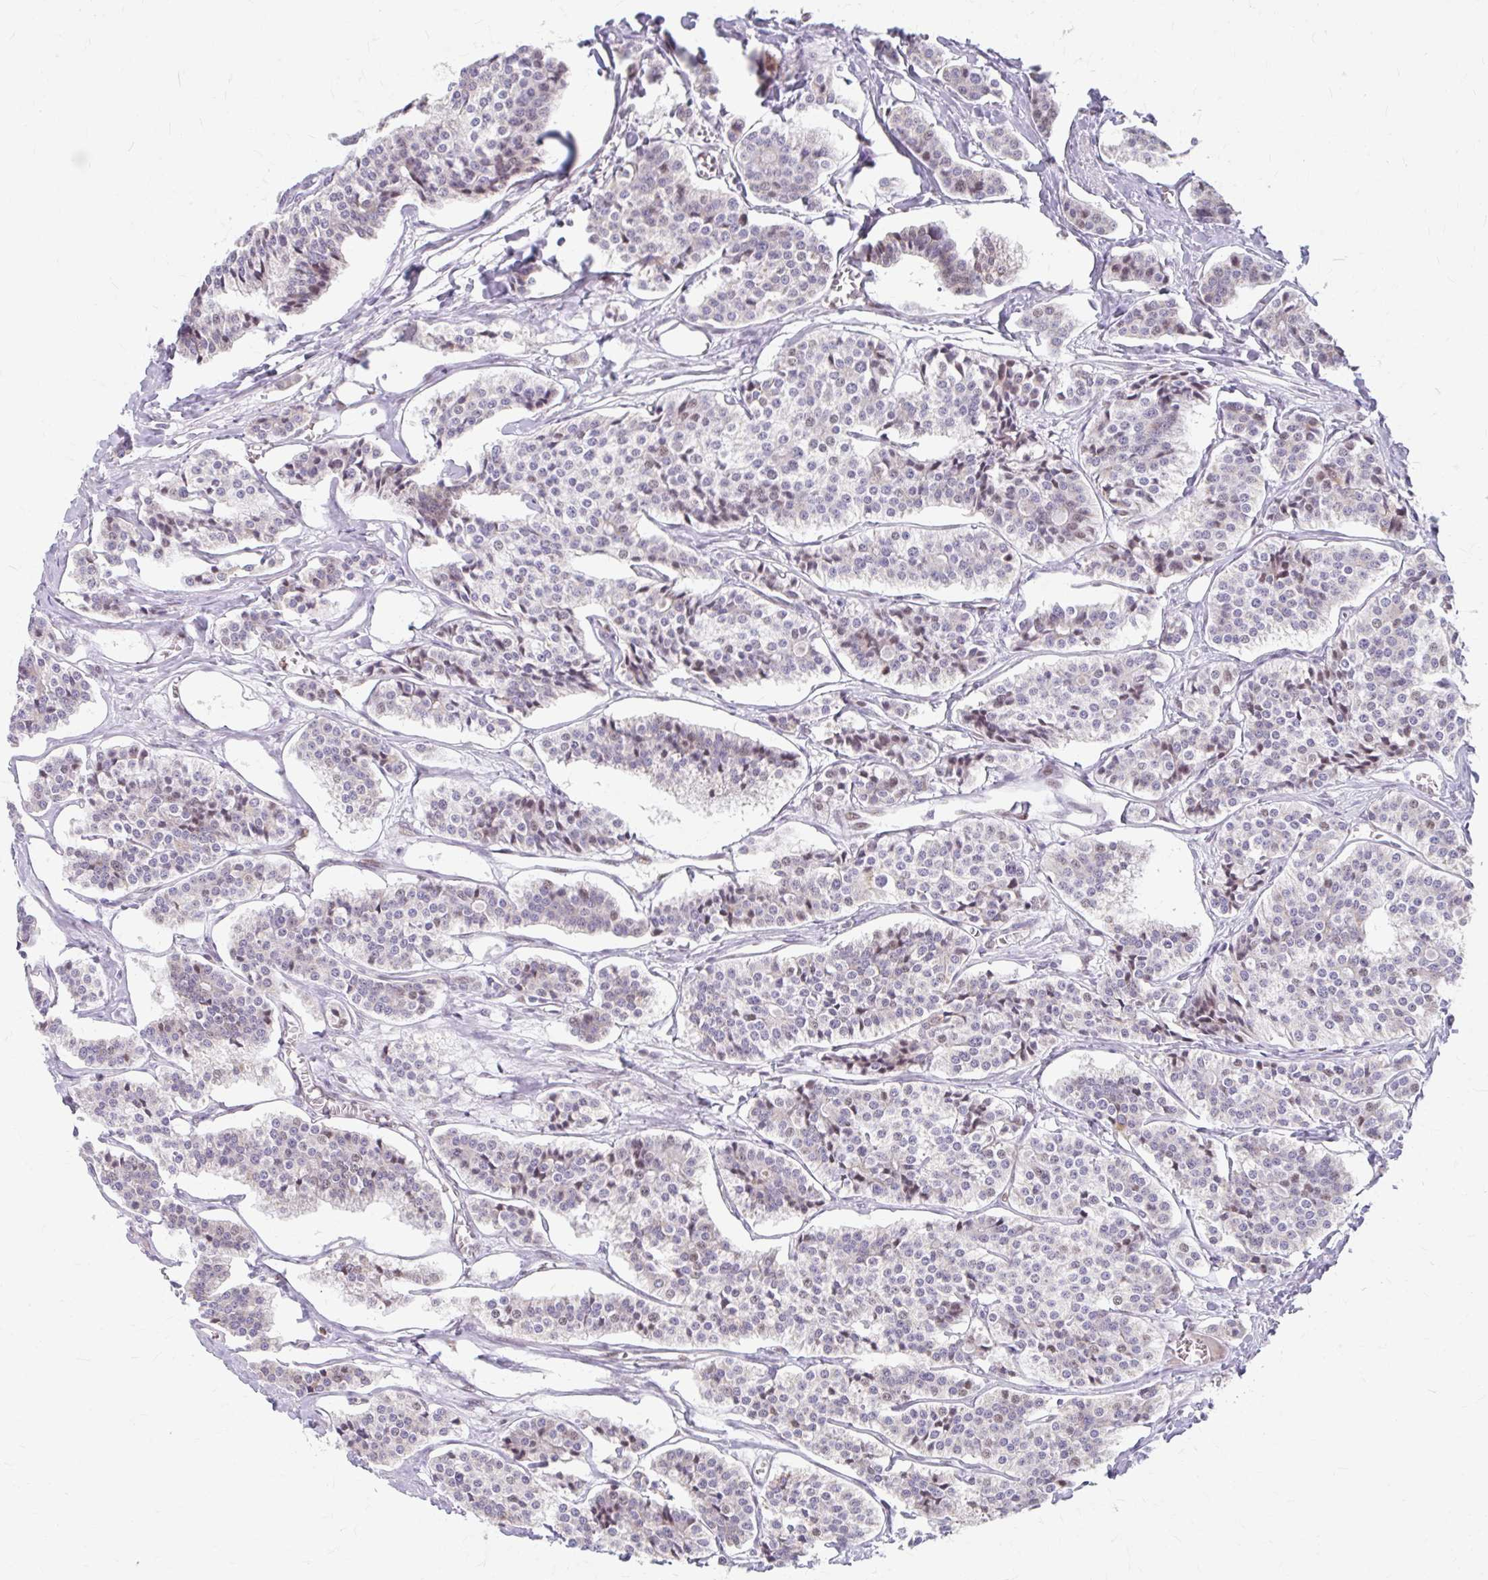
{"staining": {"intensity": "weak", "quantity": "<25%", "location": "nuclear"}, "tissue": "carcinoid", "cell_type": "Tumor cells", "image_type": "cancer", "snomed": [{"axis": "morphology", "description": "Carcinoid, malignant, NOS"}, {"axis": "topography", "description": "Small intestine"}], "caption": "The photomicrograph reveals no significant expression in tumor cells of carcinoid.", "gene": "BEAN1", "patient": {"sex": "male", "age": 63}}